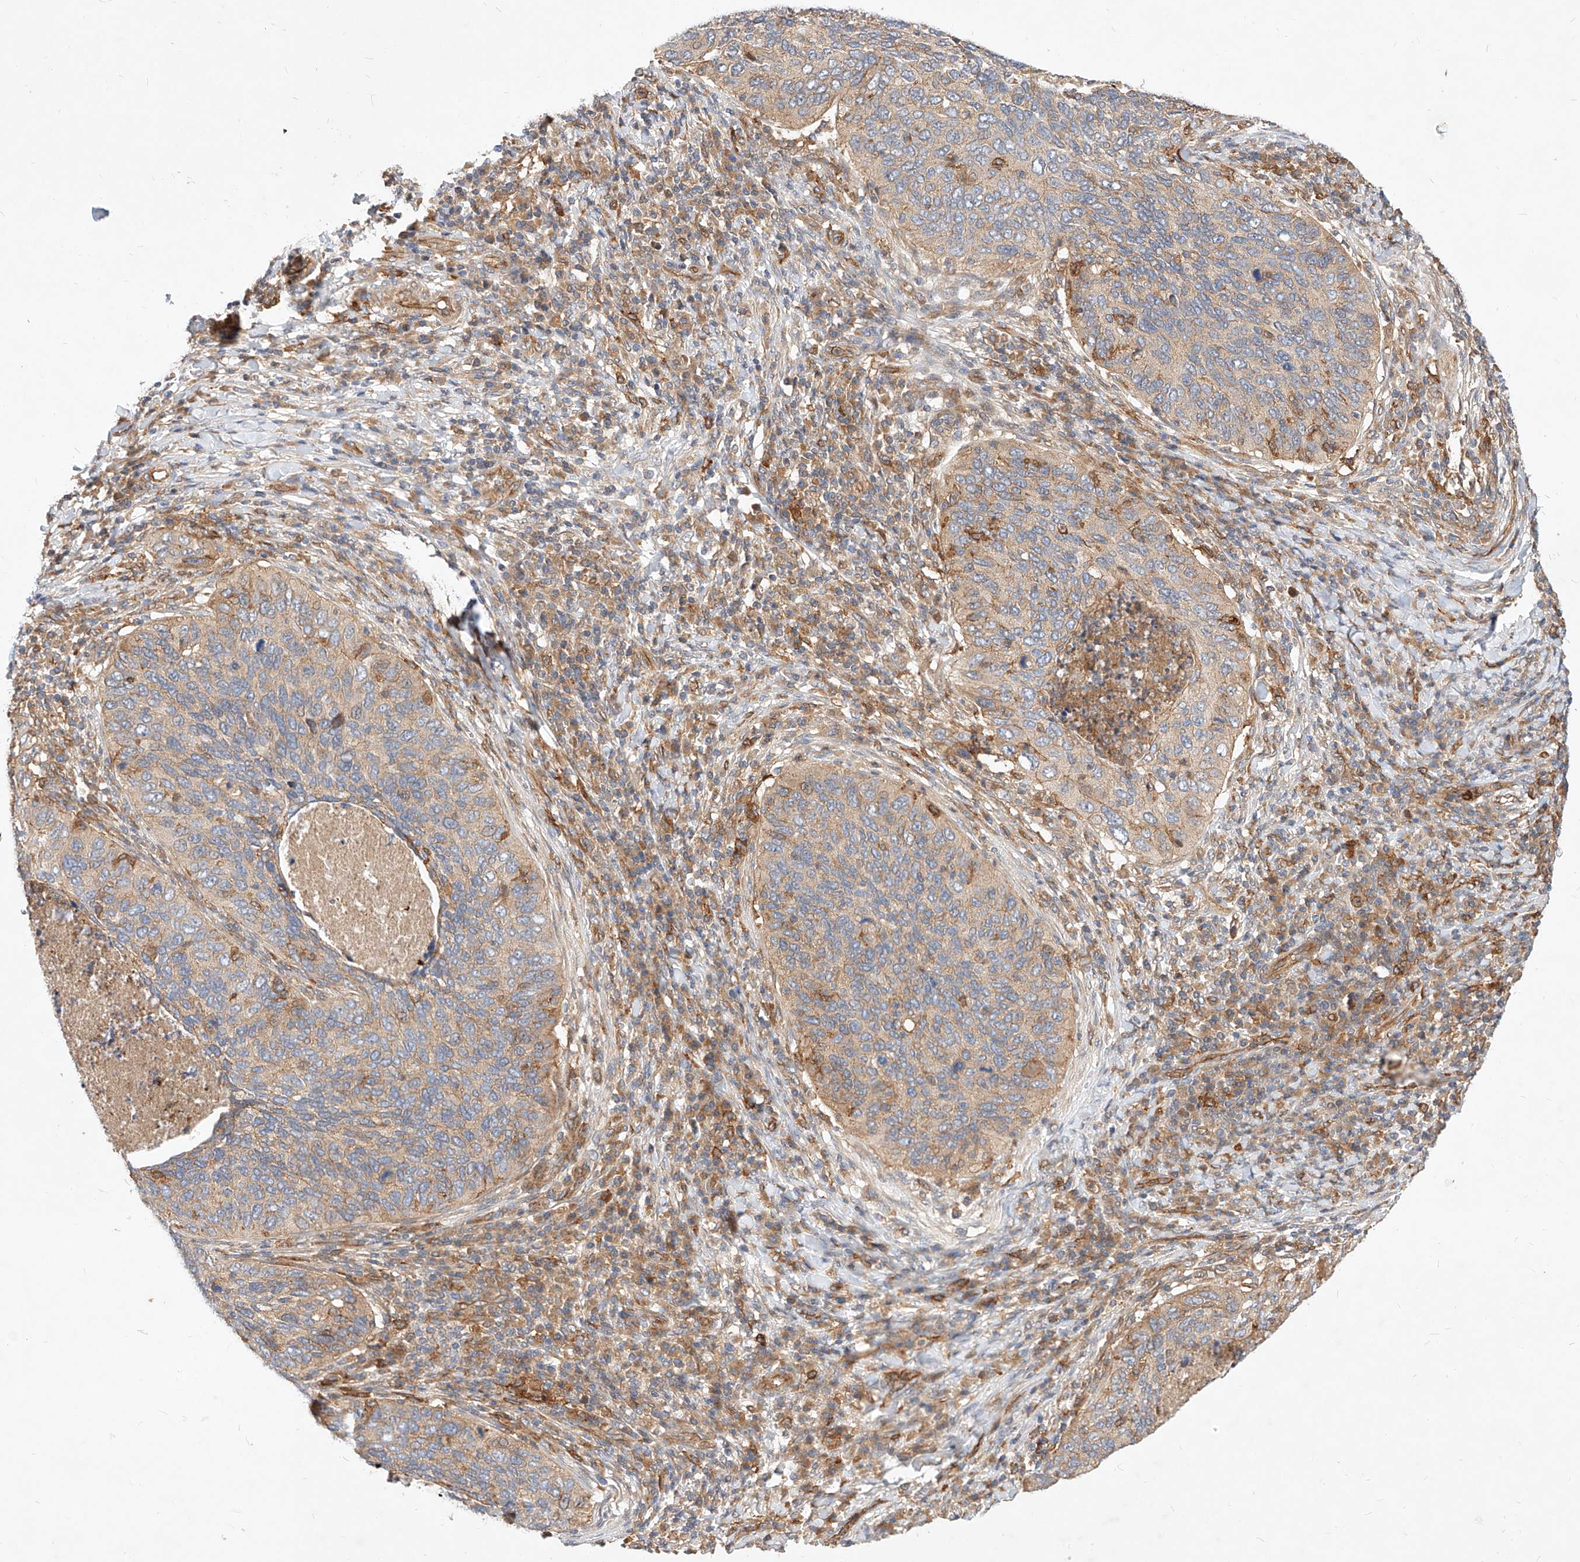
{"staining": {"intensity": "weak", "quantity": ">75%", "location": "cytoplasmic/membranous"}, "tissue": "cervical cancer", "cell_type": "Tumor cells", "image_type": "cancer", "snomed": [{"axis": "morphology", "description": "Squamous cell carcinoma, NOS"}, {"axis": "topography", "description": "Cervix"}], "caption": "Protein staining shows weak cytoplasmic/membranous staining in about >75% of tumor cells in cervical squamous cell carcinoma.", "gene": "NFAM1", "patient": {"sex": "female", "age": 38}}